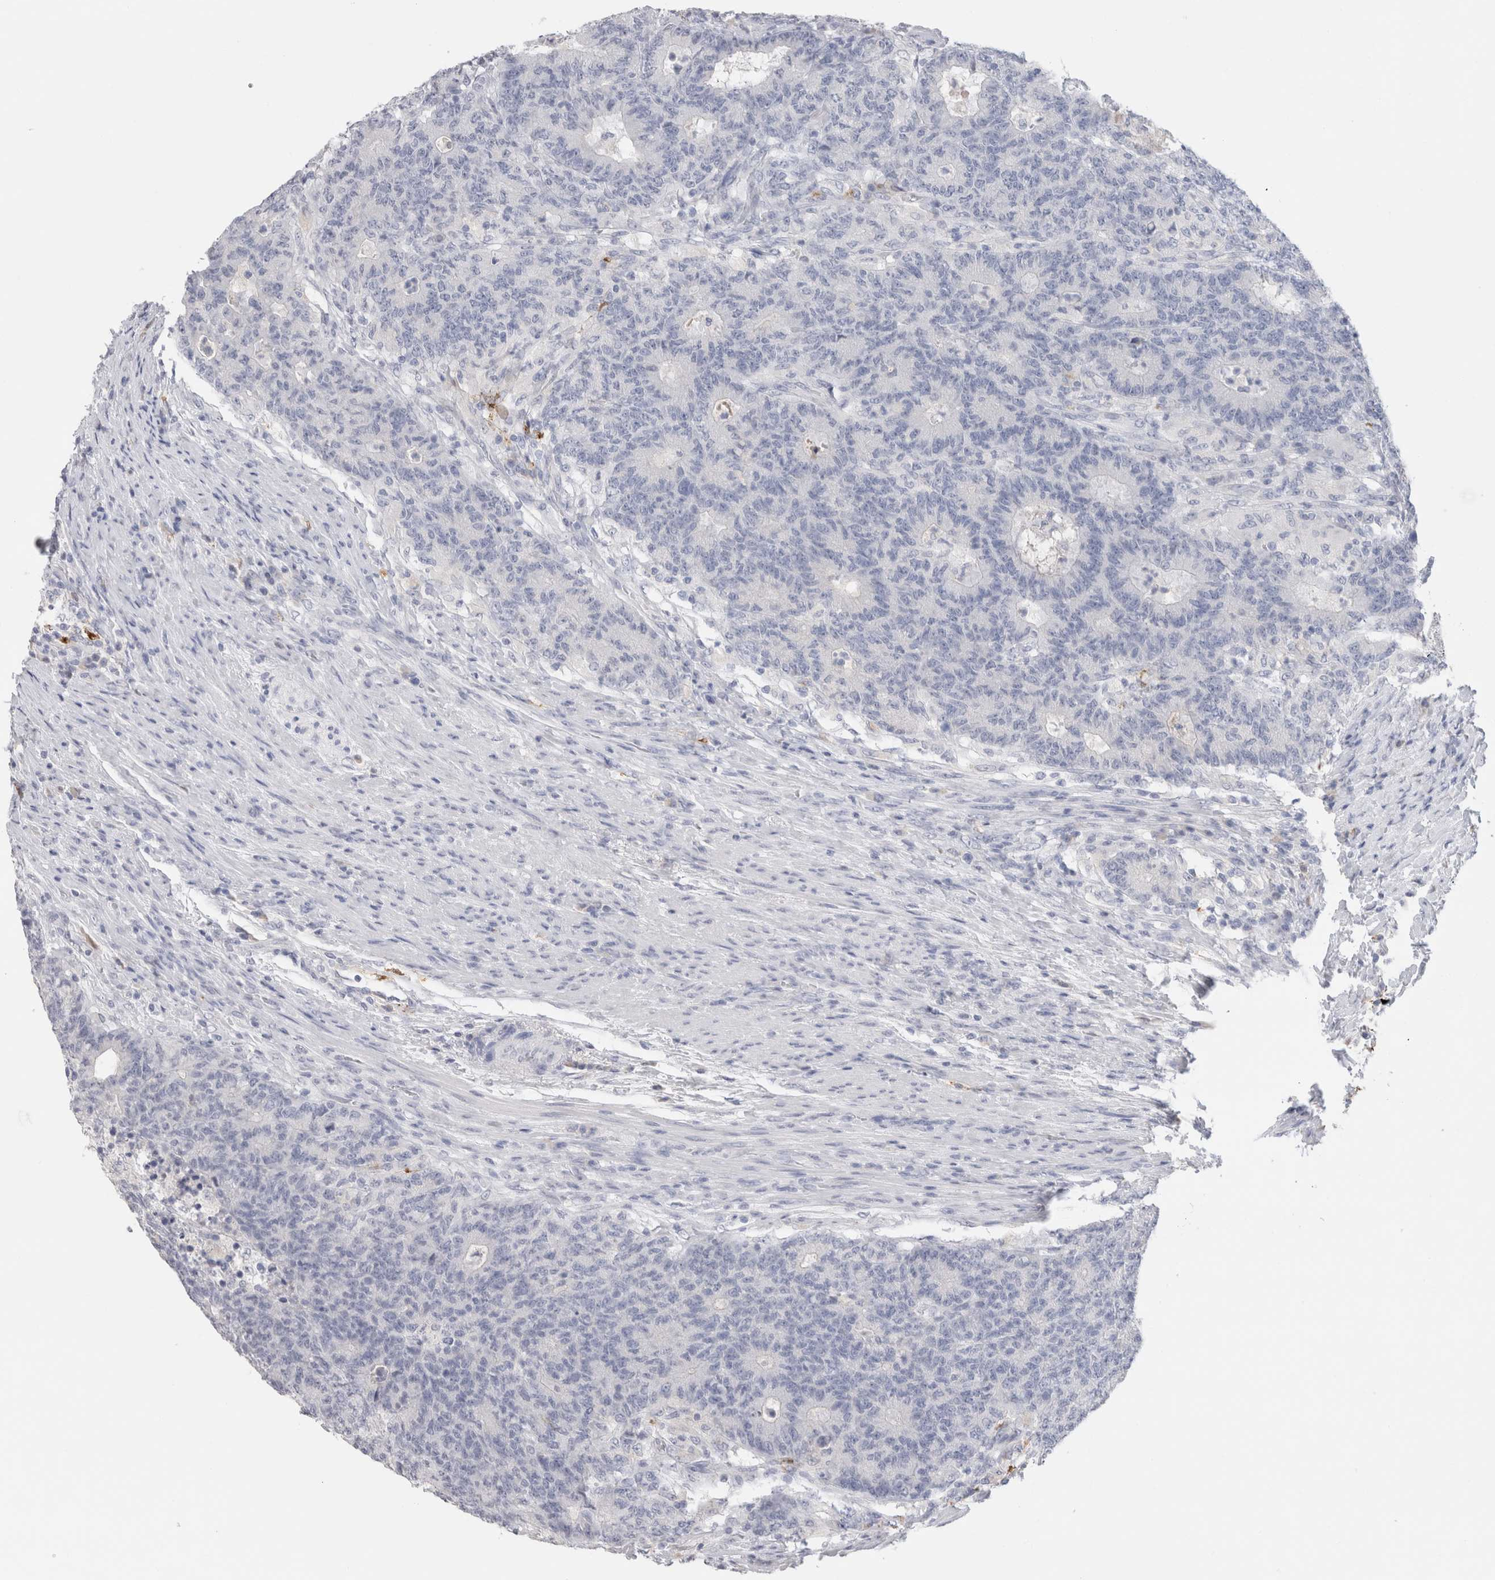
{"staining": {"intensity": "negative", "quantity": "none", "location": "none"}, "tissue": "colorectal cancer", "cell_type": "Tumor cells", "image_type": "cancer", "snomed": [{"axis": "morphology", "description": "Normal tissue, NOS"}, {"axis": "morphology", "description": "Adenocarcinoma, NOS"}, {"axis": "topography", "description": "Colon"}], "caption": "This is an immunohistochemistry (IHC) histopathology image of human colorectal adenocarcinoma. There is no positivity in tumor cells.", "gene": "LAMP3", "patient": {"sex": "female", "age": 75}}